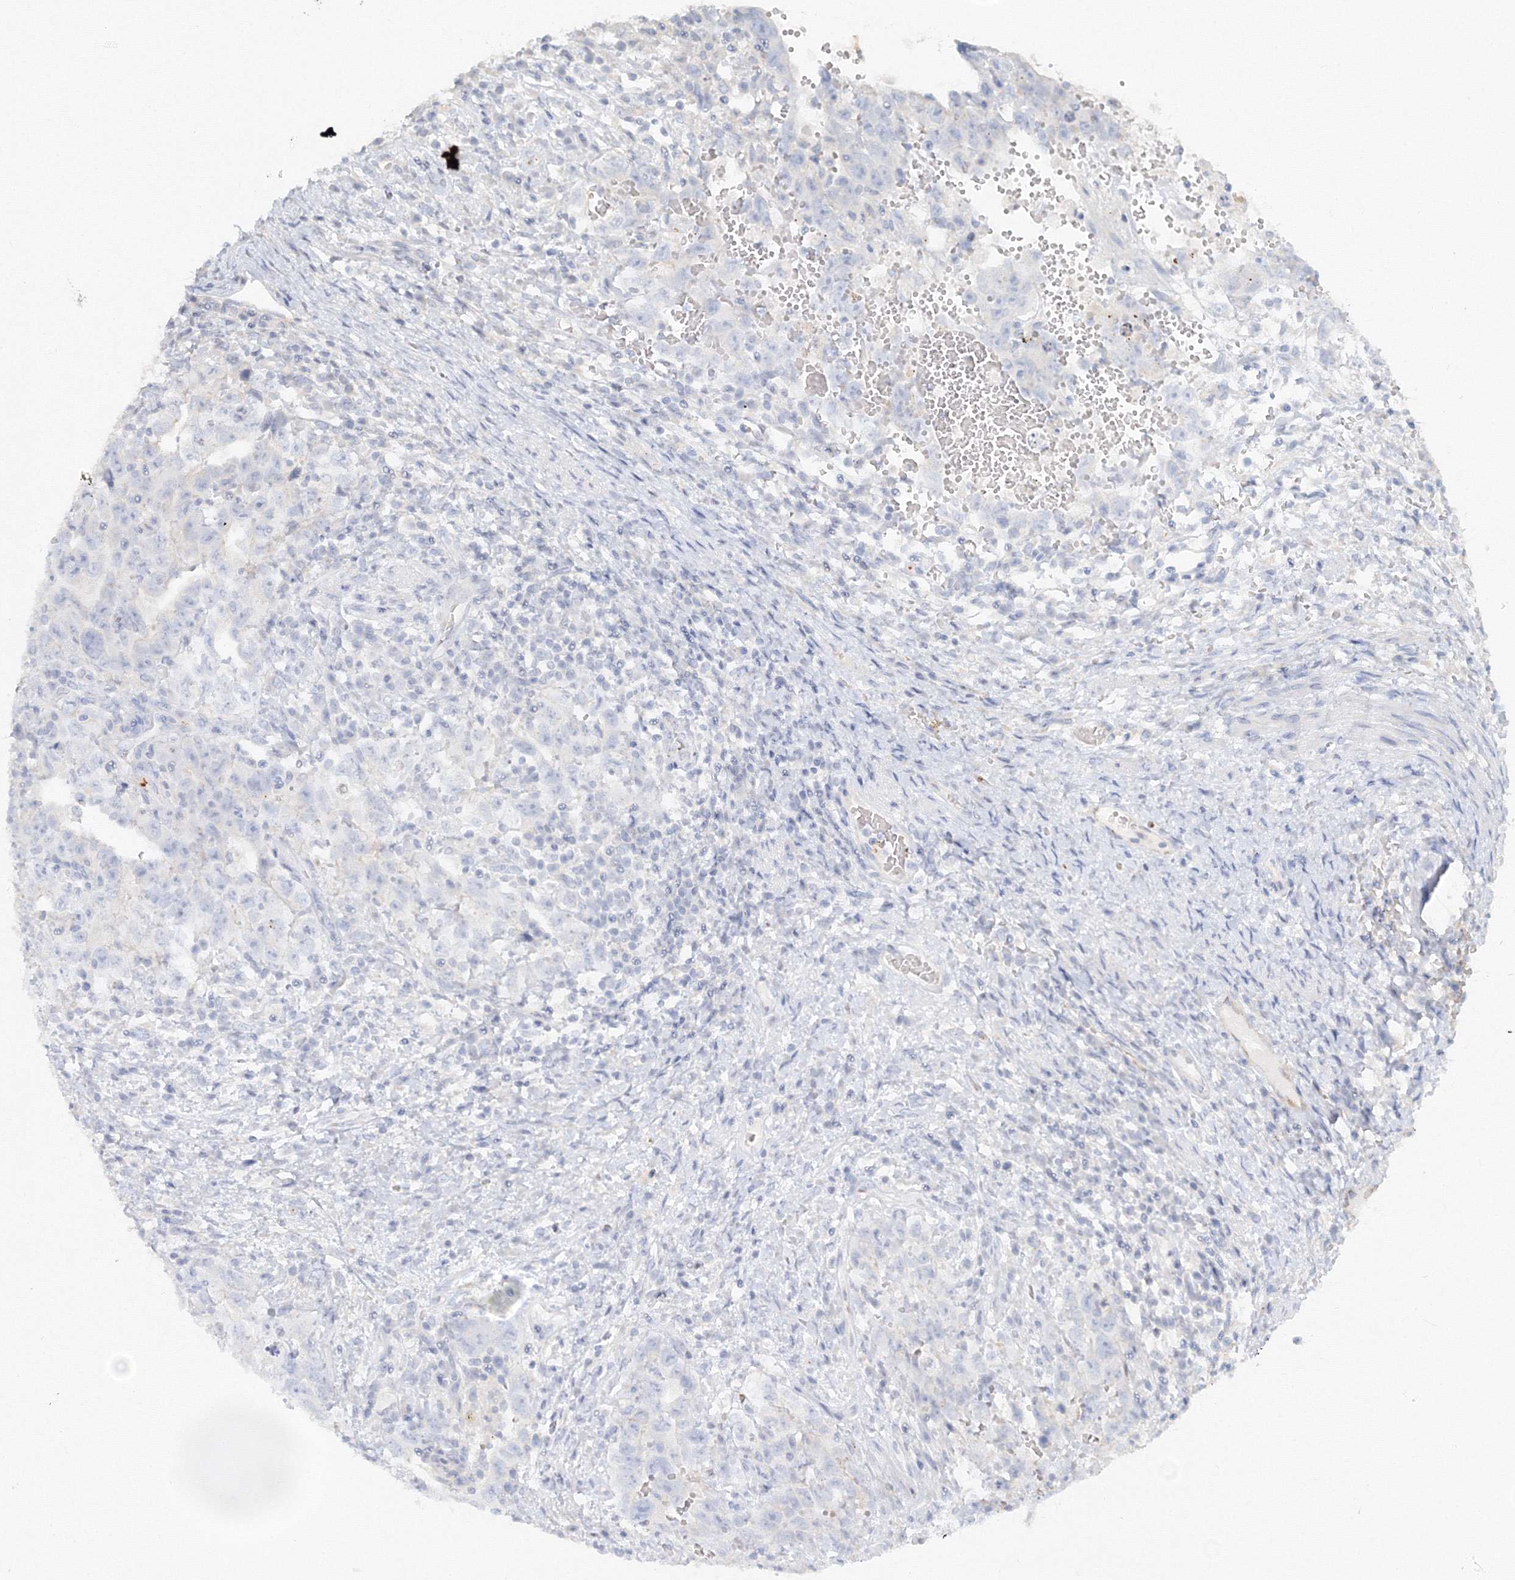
{"staining": {"intensity": "negative", "quantity": "none", "location": "none"}, "tissue": "testis cancer", "cell_type": "Tumor cells", "image_type": "cancer", "snomed": [{"axis": "morphology", "description": "Carcinoma, Embryonal, NOS"}, {"axis": "topography", "description": "Testis"}], "caption": "There is no significant expression in tumor cells of embryonal carcinoma (testis).", "gene": "MMRN1", "patient": {"sex": "male", "age": 26}}